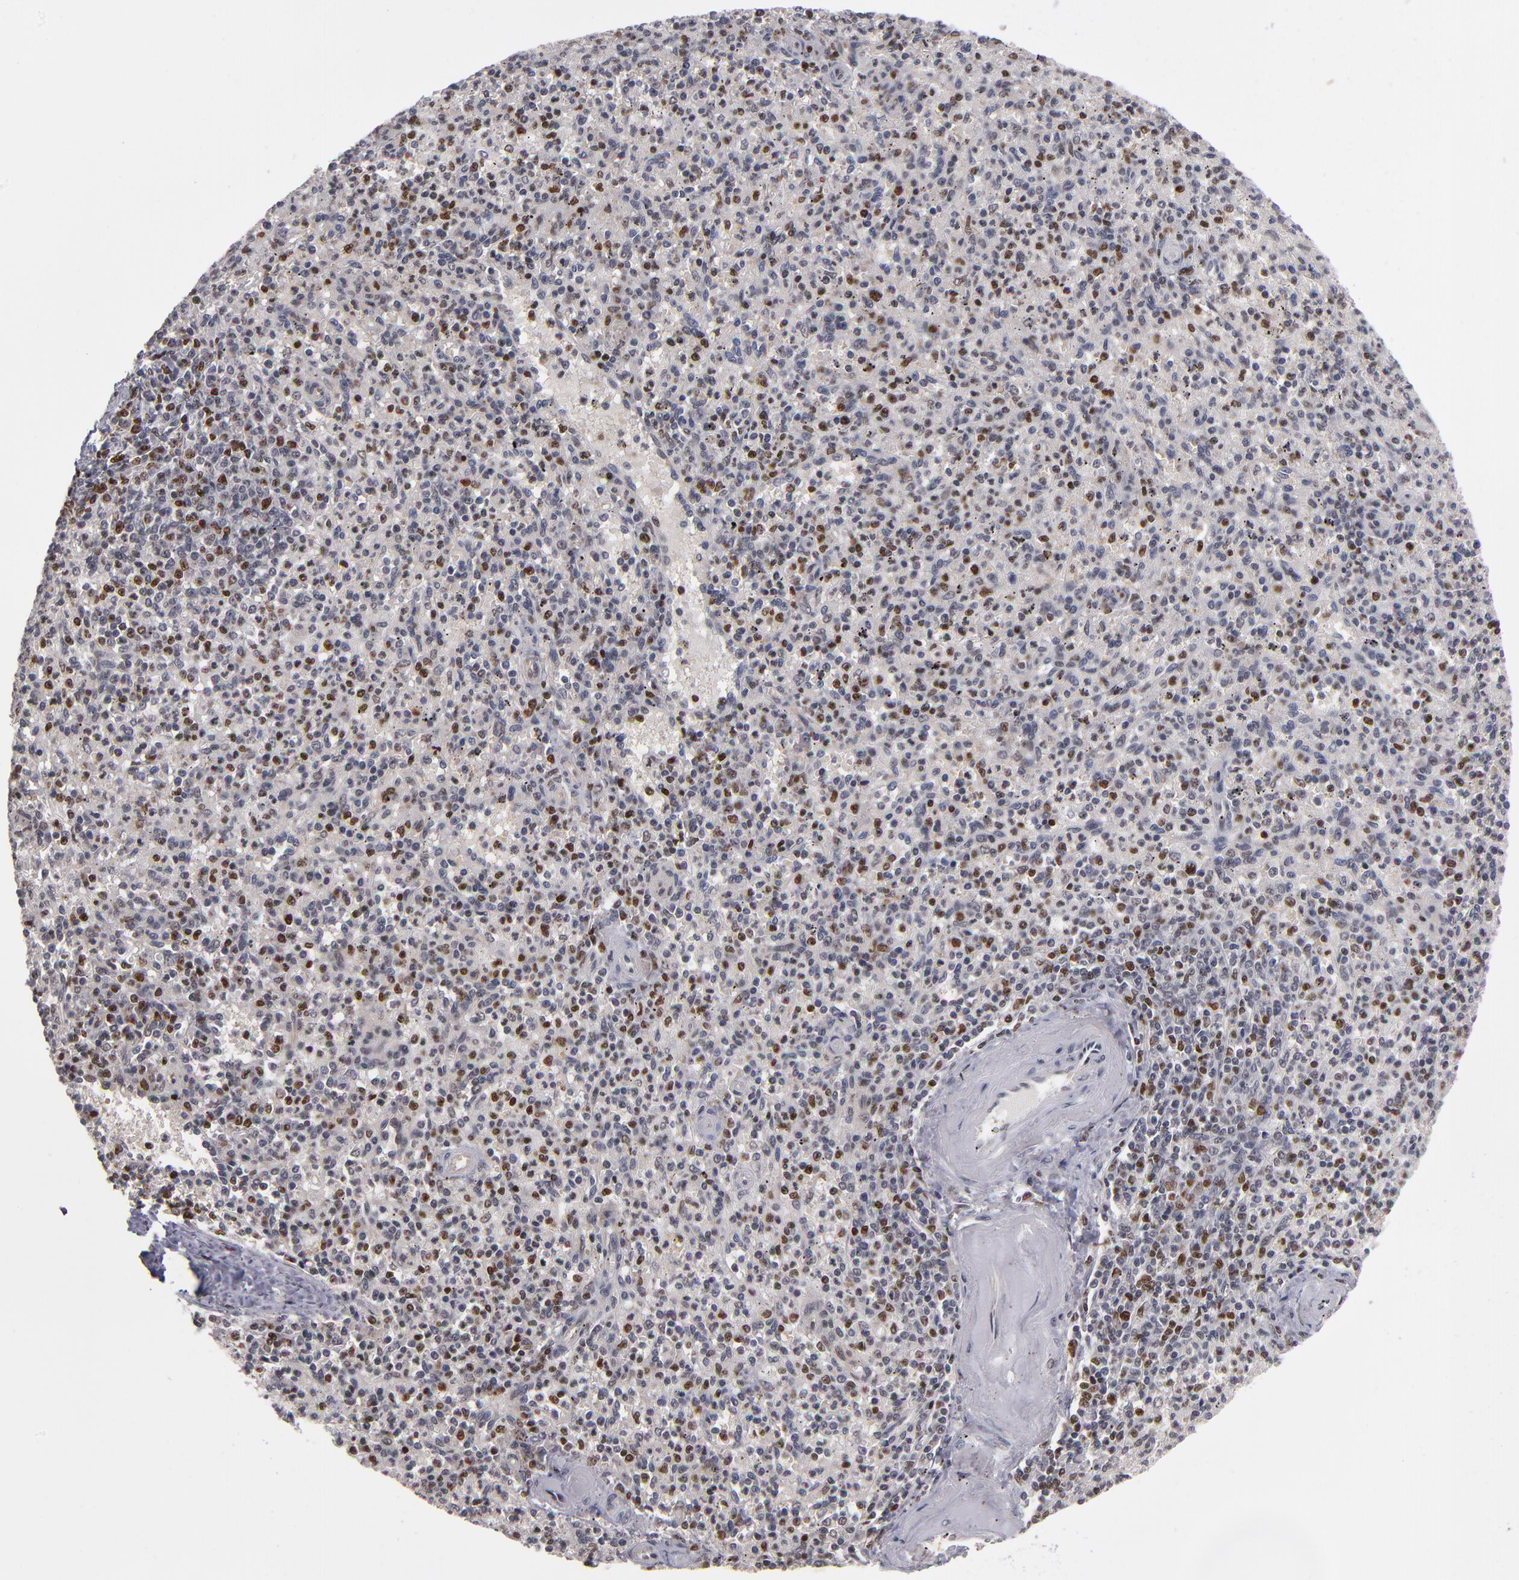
{"staining": {"intensity": "moderate", "quantity": "25%-75%", "location": "nuclear"}, "tissue": "spleen", "cell_type": "Cells in red pulp", "image_type": "normal", "snomed": [{"axis": "morphology", "description": "Normal tissue, NOS"}, {"axis": "topography", "description": "Spleen"}], "caption": "DAB (3,3'-diaminobenzidine) immunohistochemical staining of unremarkable spleen exhibits moderate nuclear protein positivity in approximately 25%-75% of cells in red pulp. (Brightfield microscopy of DAB IHC at high magnification).", "gene": "KDM6A", "patient": {"sex": "male", "age": 72}}